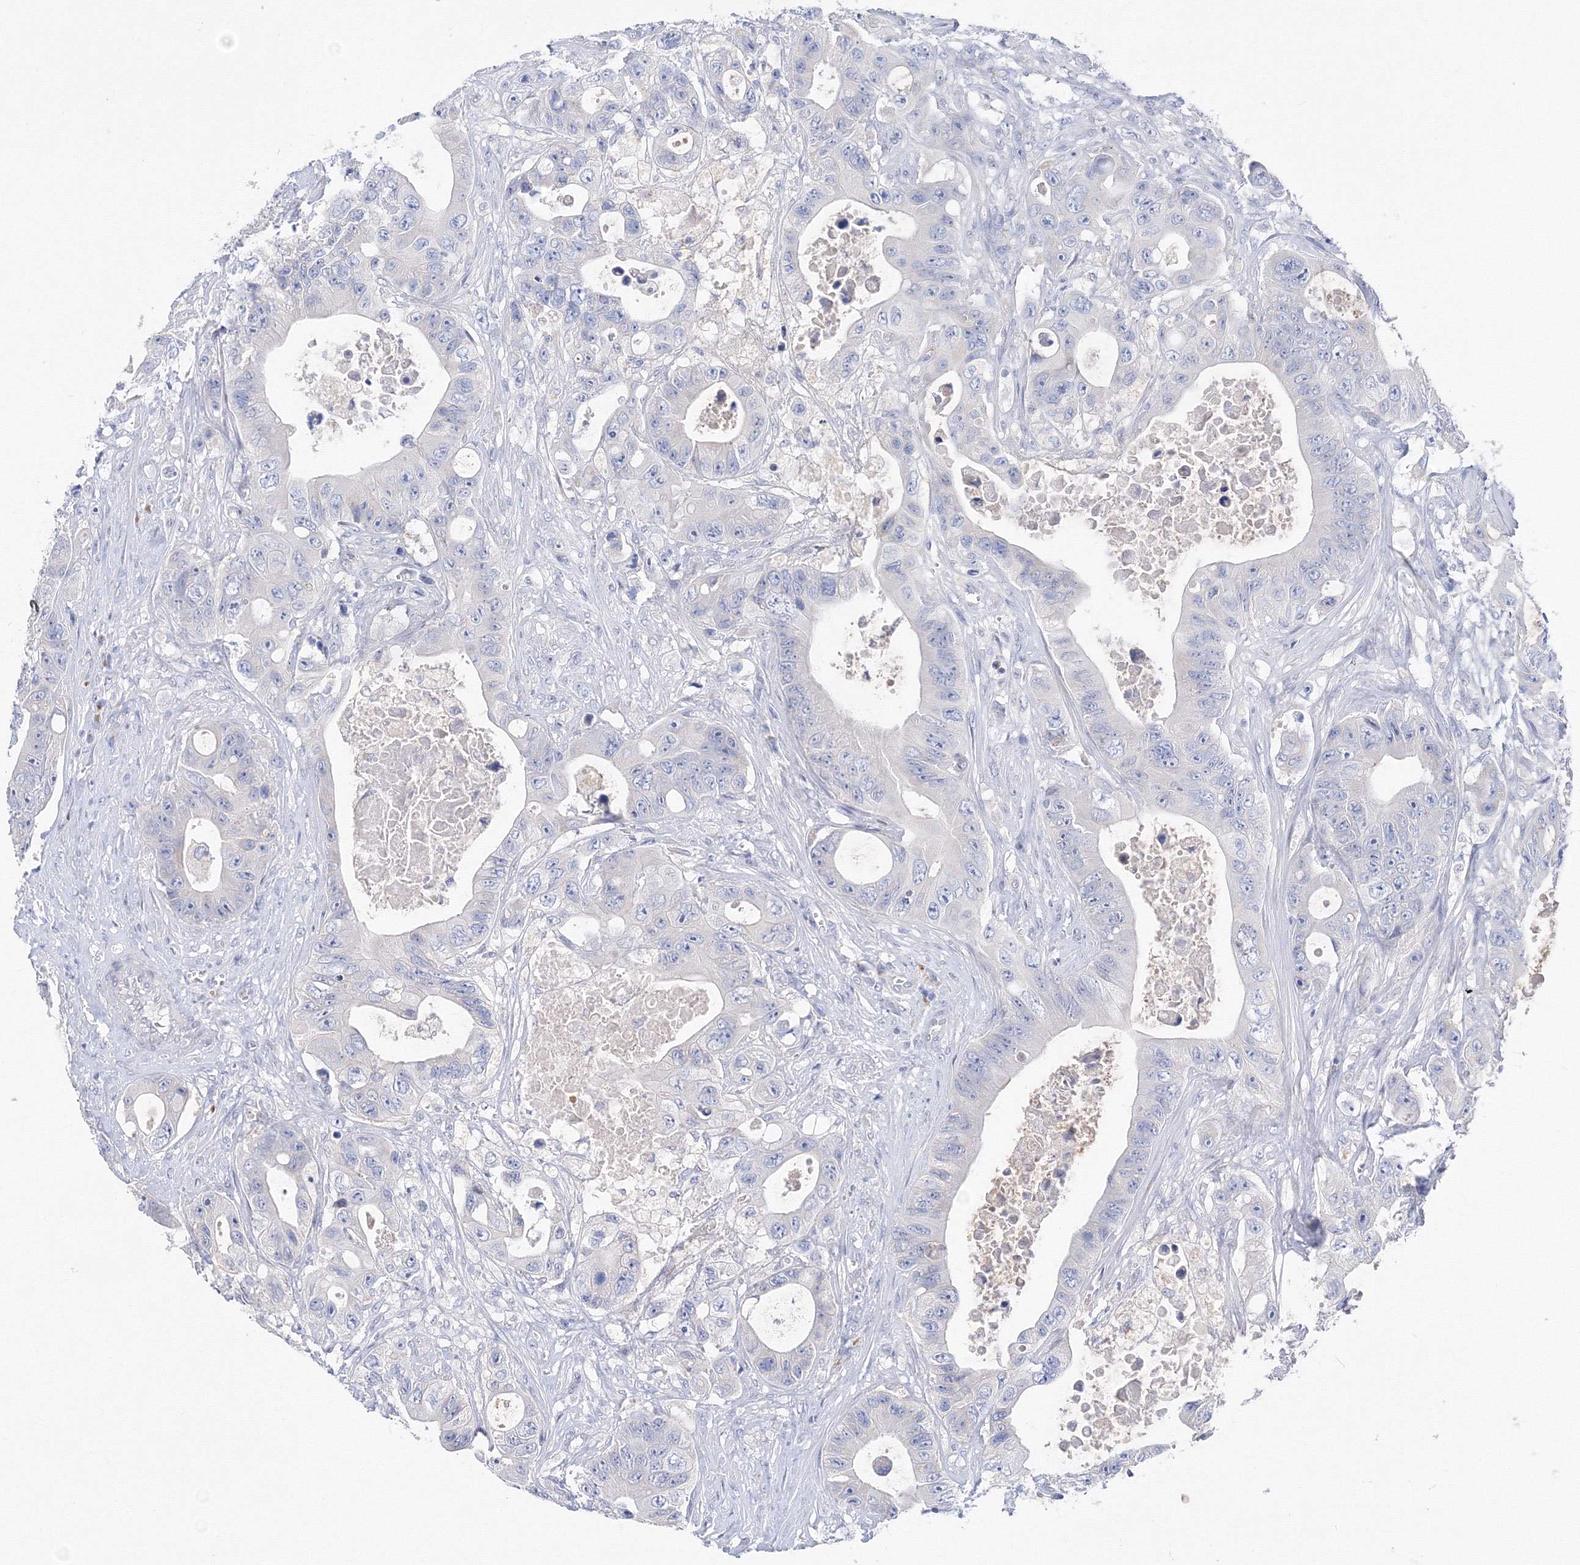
{"staining": {"intensity": "negative", "quantity": "none", "location": "none"}, "tissue": "colorectal cancer", "cell_type": "Tumor cells", "image_type": "cancer", "snomed": [{"axis": "morphology", "description": "Adenocarcinoma, NOS"}, {"axis": "topography", "description": "Colon"}], "caption": "The image reveals no staining of tumor cells in colorectal cancer.", "gene": "TAMM41", "patient": {"sex": "female", "age": 46}}